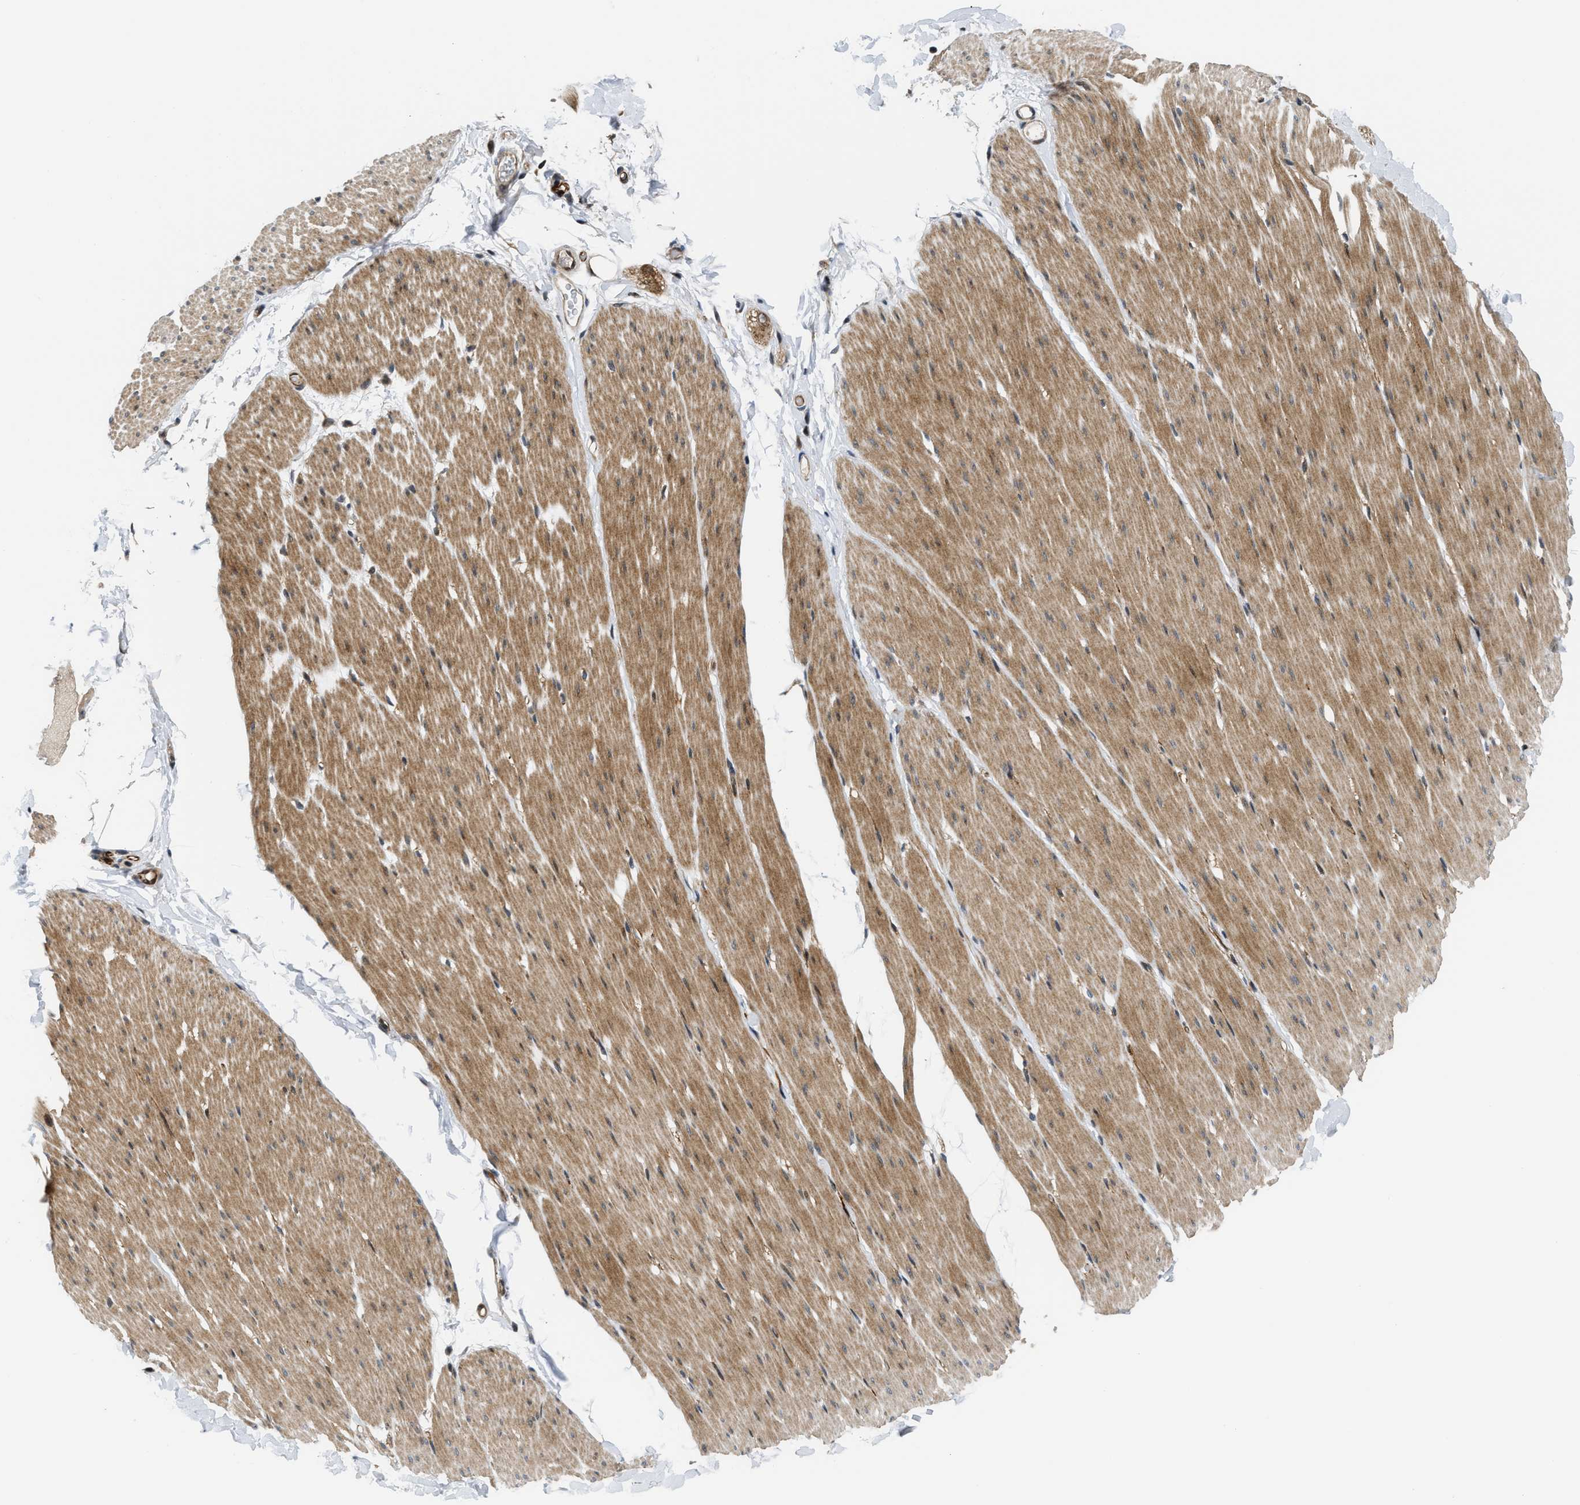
{"staining": {"intensity": "moderate", "quantity": ">75%", "location": "cytoplasmic/membranous"}, "tissue": "smooth muscle", "cell_type": "Smooth muscle cells", "image_type": "normal", "snomed": [{"axis": "morphology", "description": "Normal tissue, NOS"}, {"axis": "topography", "description": "Smooth muscle"}, {"axis": "topography", "description": "Colon"}], "caption": "High-magnification brightfield microscopy of unremarkable smooth muscle stained with DAB (3,3'-diaminobenzidine) (brown) and counterstained with hematoxylin (blue). smooth muscle cells exhibit moderate cytoplasmic/membranous staining is identified in about>75% of cells.", "gene": "ALDH3A2", "patient": {"sex": "male", "age": 67}}